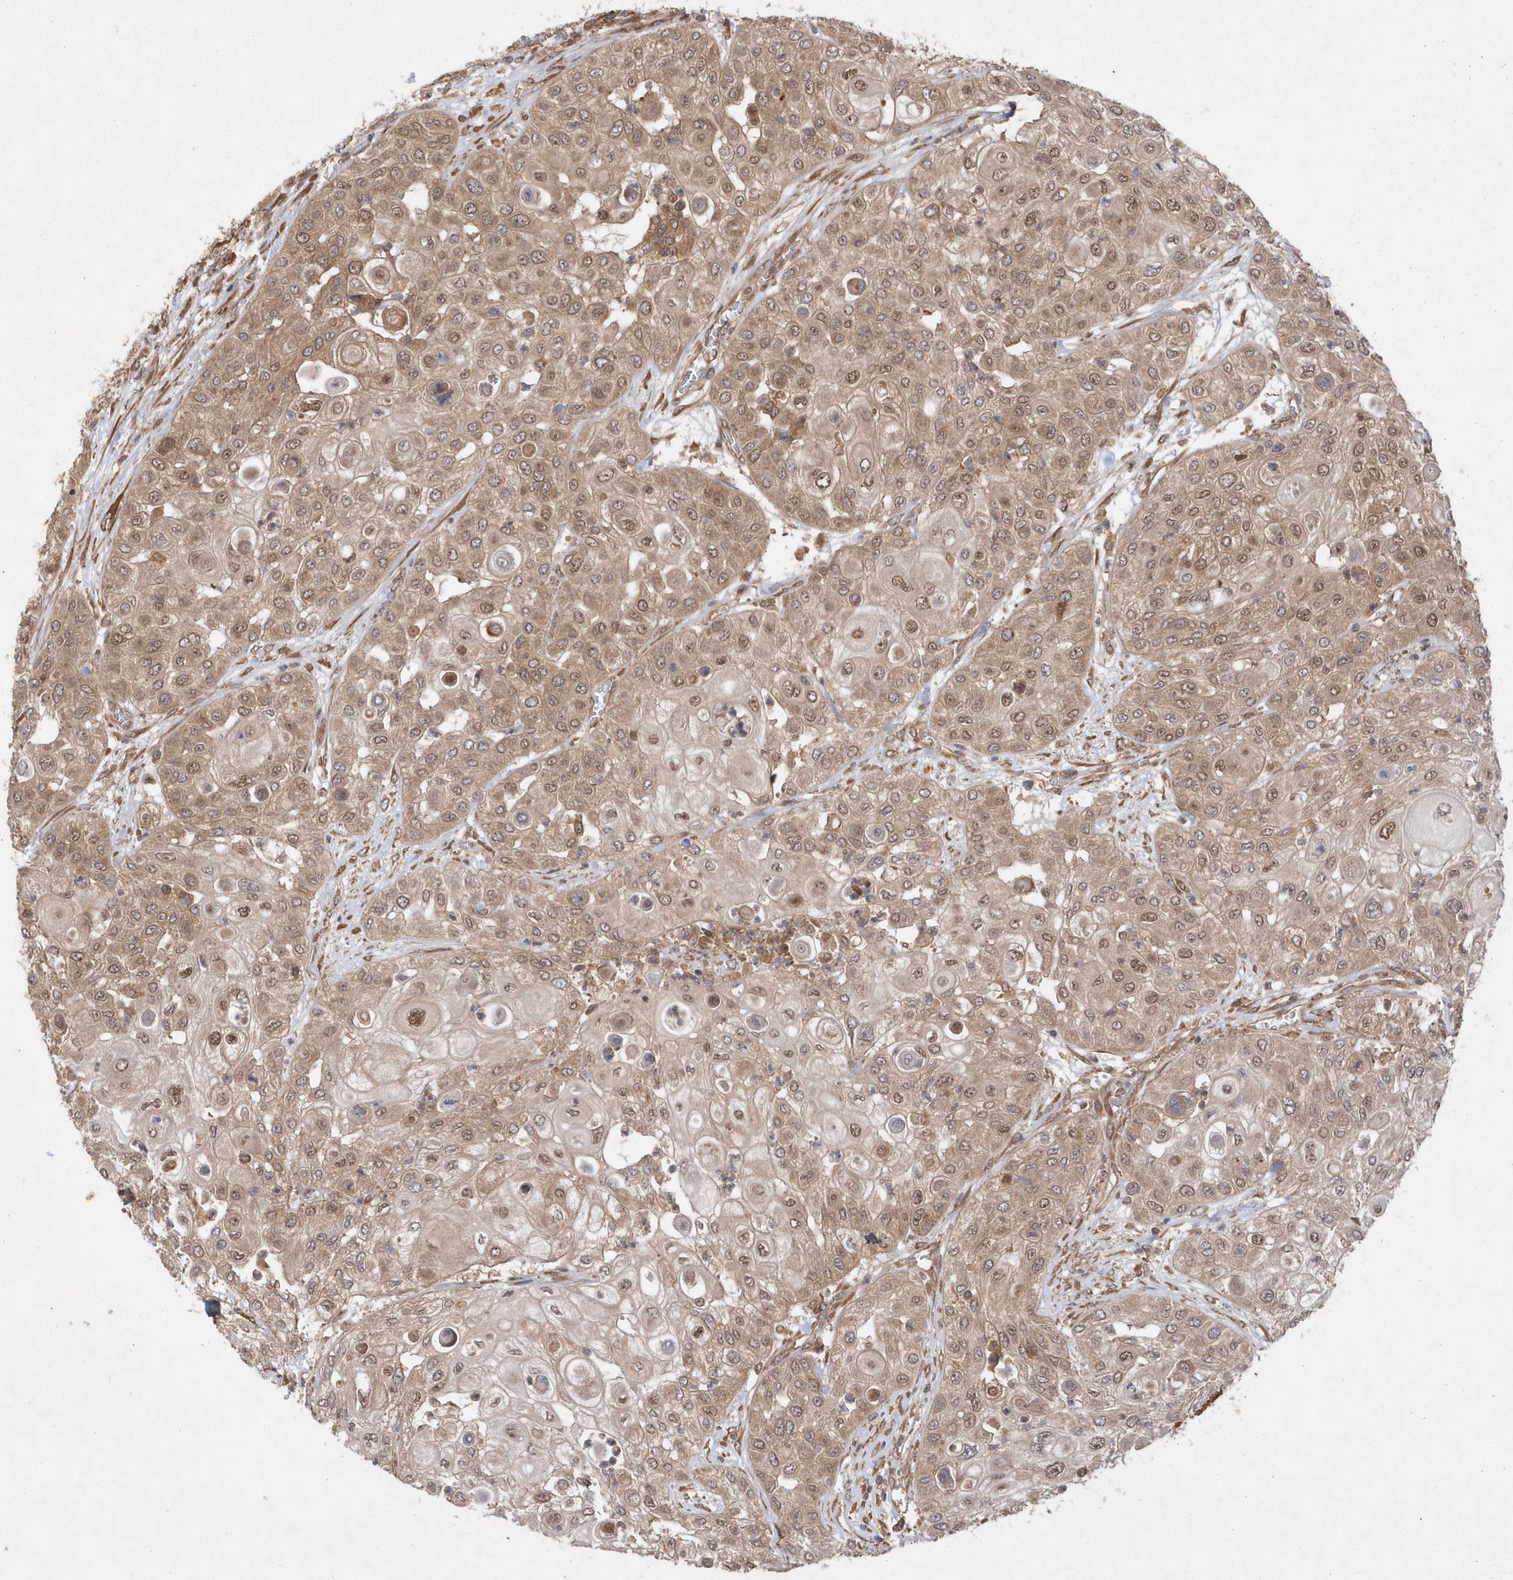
{"staining": {"intensity": "moderate", "quantity": ">75%", "location": "cytoplasmic/membranous,nuclear"}, "tissue": "urothelial cancer", "cell_type": "Tumor cells", "image_type": "cancer", "snomed": [{"axis": "morphology", "description": "Urothelial carcinoma, High grade"}, {"axis": "topography", "description": "Urinary bladder"}], "caption": "This histopathology image shows high-grade urothelial carcinoma stained with IHC to label a protein in brown. The cytoplasmic/membranous and nuclear of tumor cells show moderate positivity for the protein. Nuclei are counter-stained blue.", "gene": "GFM2", "patient": {"sex": "female", "age": 79}}